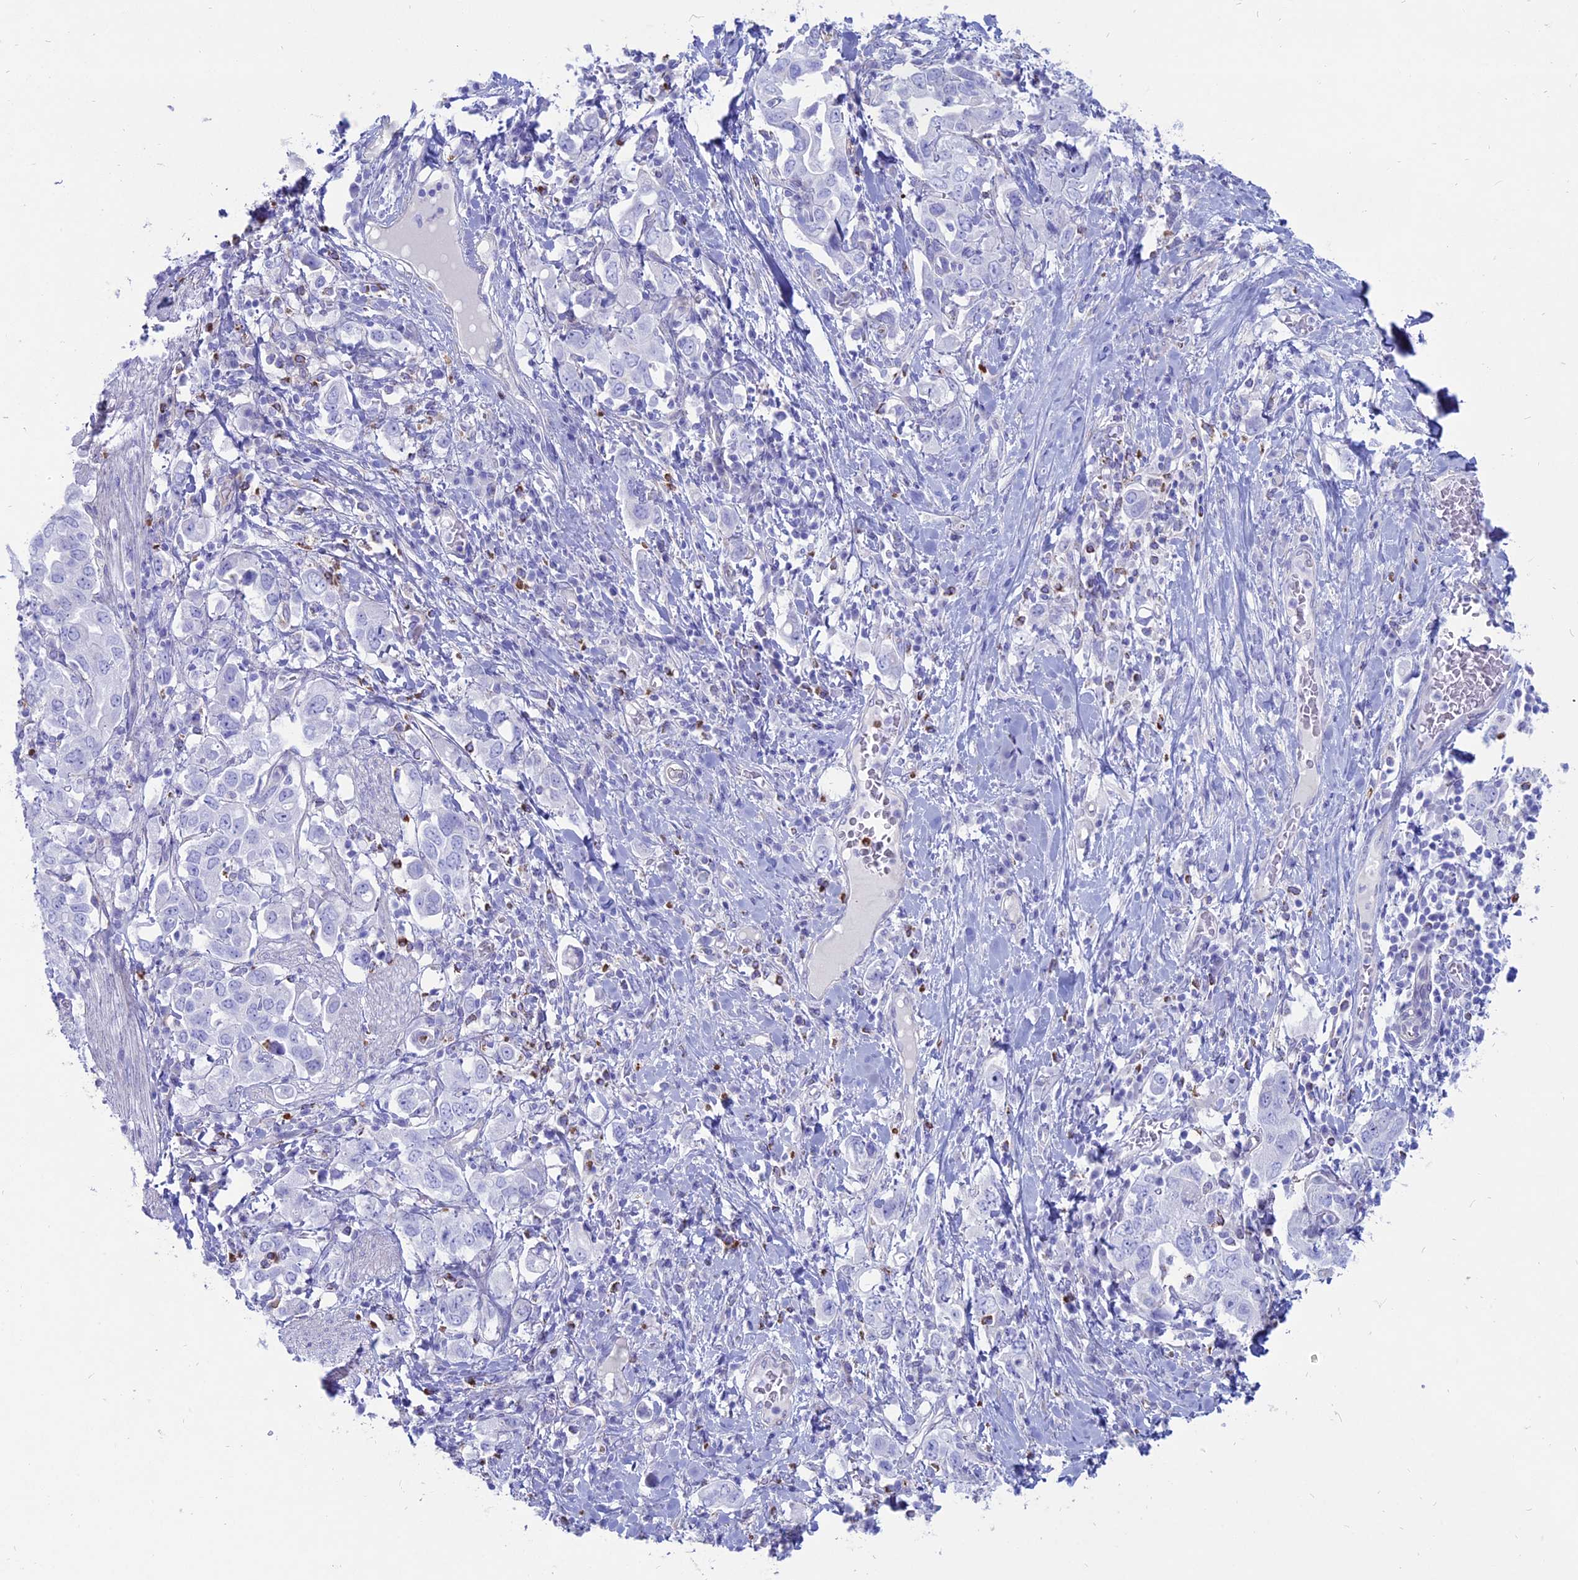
{"staining": {"intensity": "negative", "quantity": "none", "location": "none"}, "tissue": "stomach cancer", "cell_type": "Tumor cells", "image_type": "cancer", "snomed": [{"axis": "morphology", "description": "Adenocarcinoma, NOS"}, {"axis": "topography", "description": "Stomach, upper"}], "caption": "Immunohistochemical staining of stomach adenocarcinoma displays no significant expression in tumor cells.", "gene": "OR2AE1", "patient": {"sex": "male", "age": 62}}